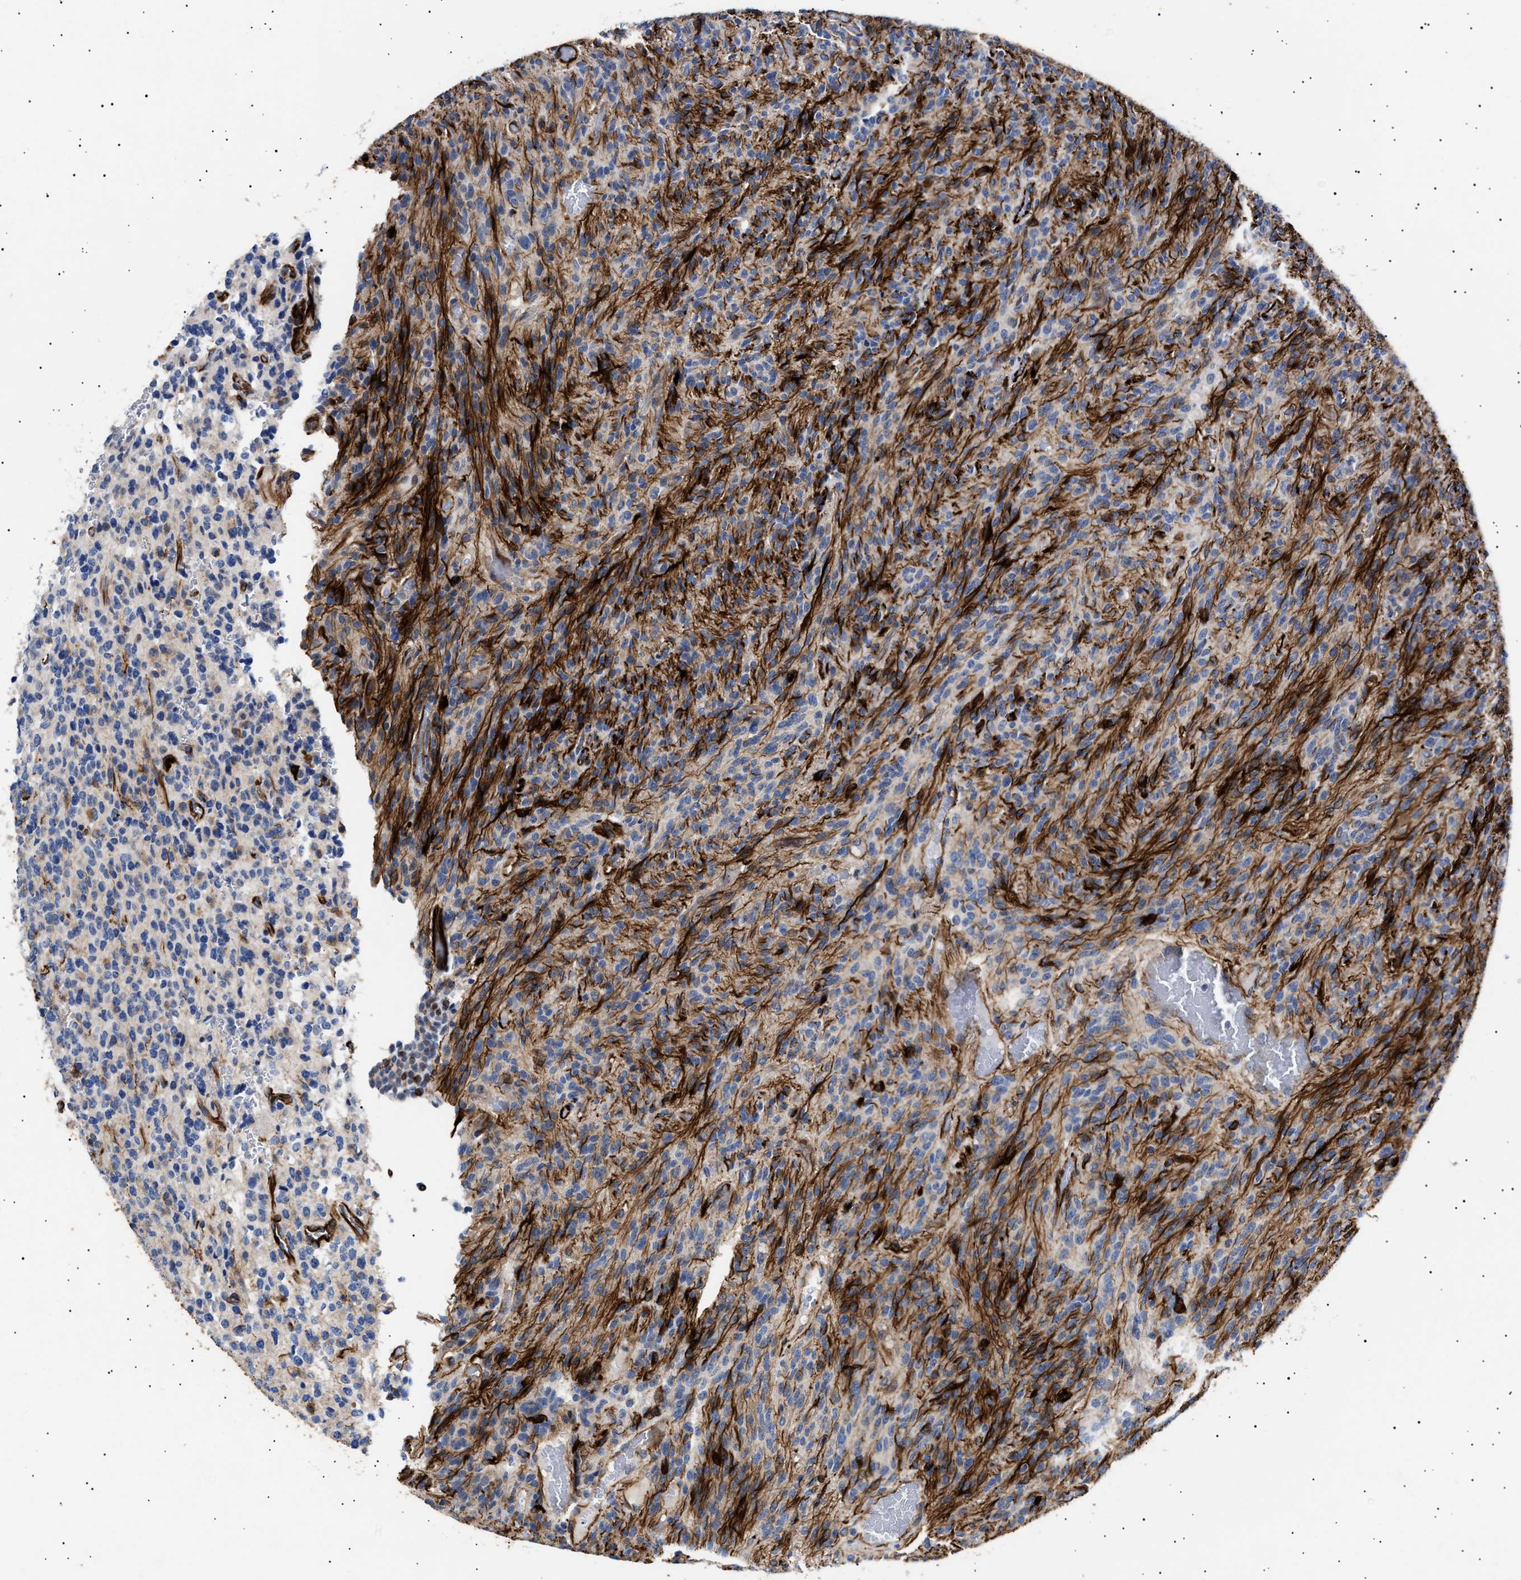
{"staining": {"intensity": "weak", "quantity": "<25%", "location": "cytoplasmic/membranous"}, "tissue": "glioma", "cell_type": "Tumor cells", "image_type": "cancer", "snomed": [{"axis": "morphology", "description": "Glioma, malignant, High grade"}, {"axis": "topography", "description": "Brain"}], "caption": "Tumor cells show no significant protein positivity in glioma. (DAB (3,3'-diaminobenzidine) immunohistochemistry (IHC) with hematoxylin counter stain).", "gene": "OLFML2A", "patient": {"sex": "male", "age": 34}}